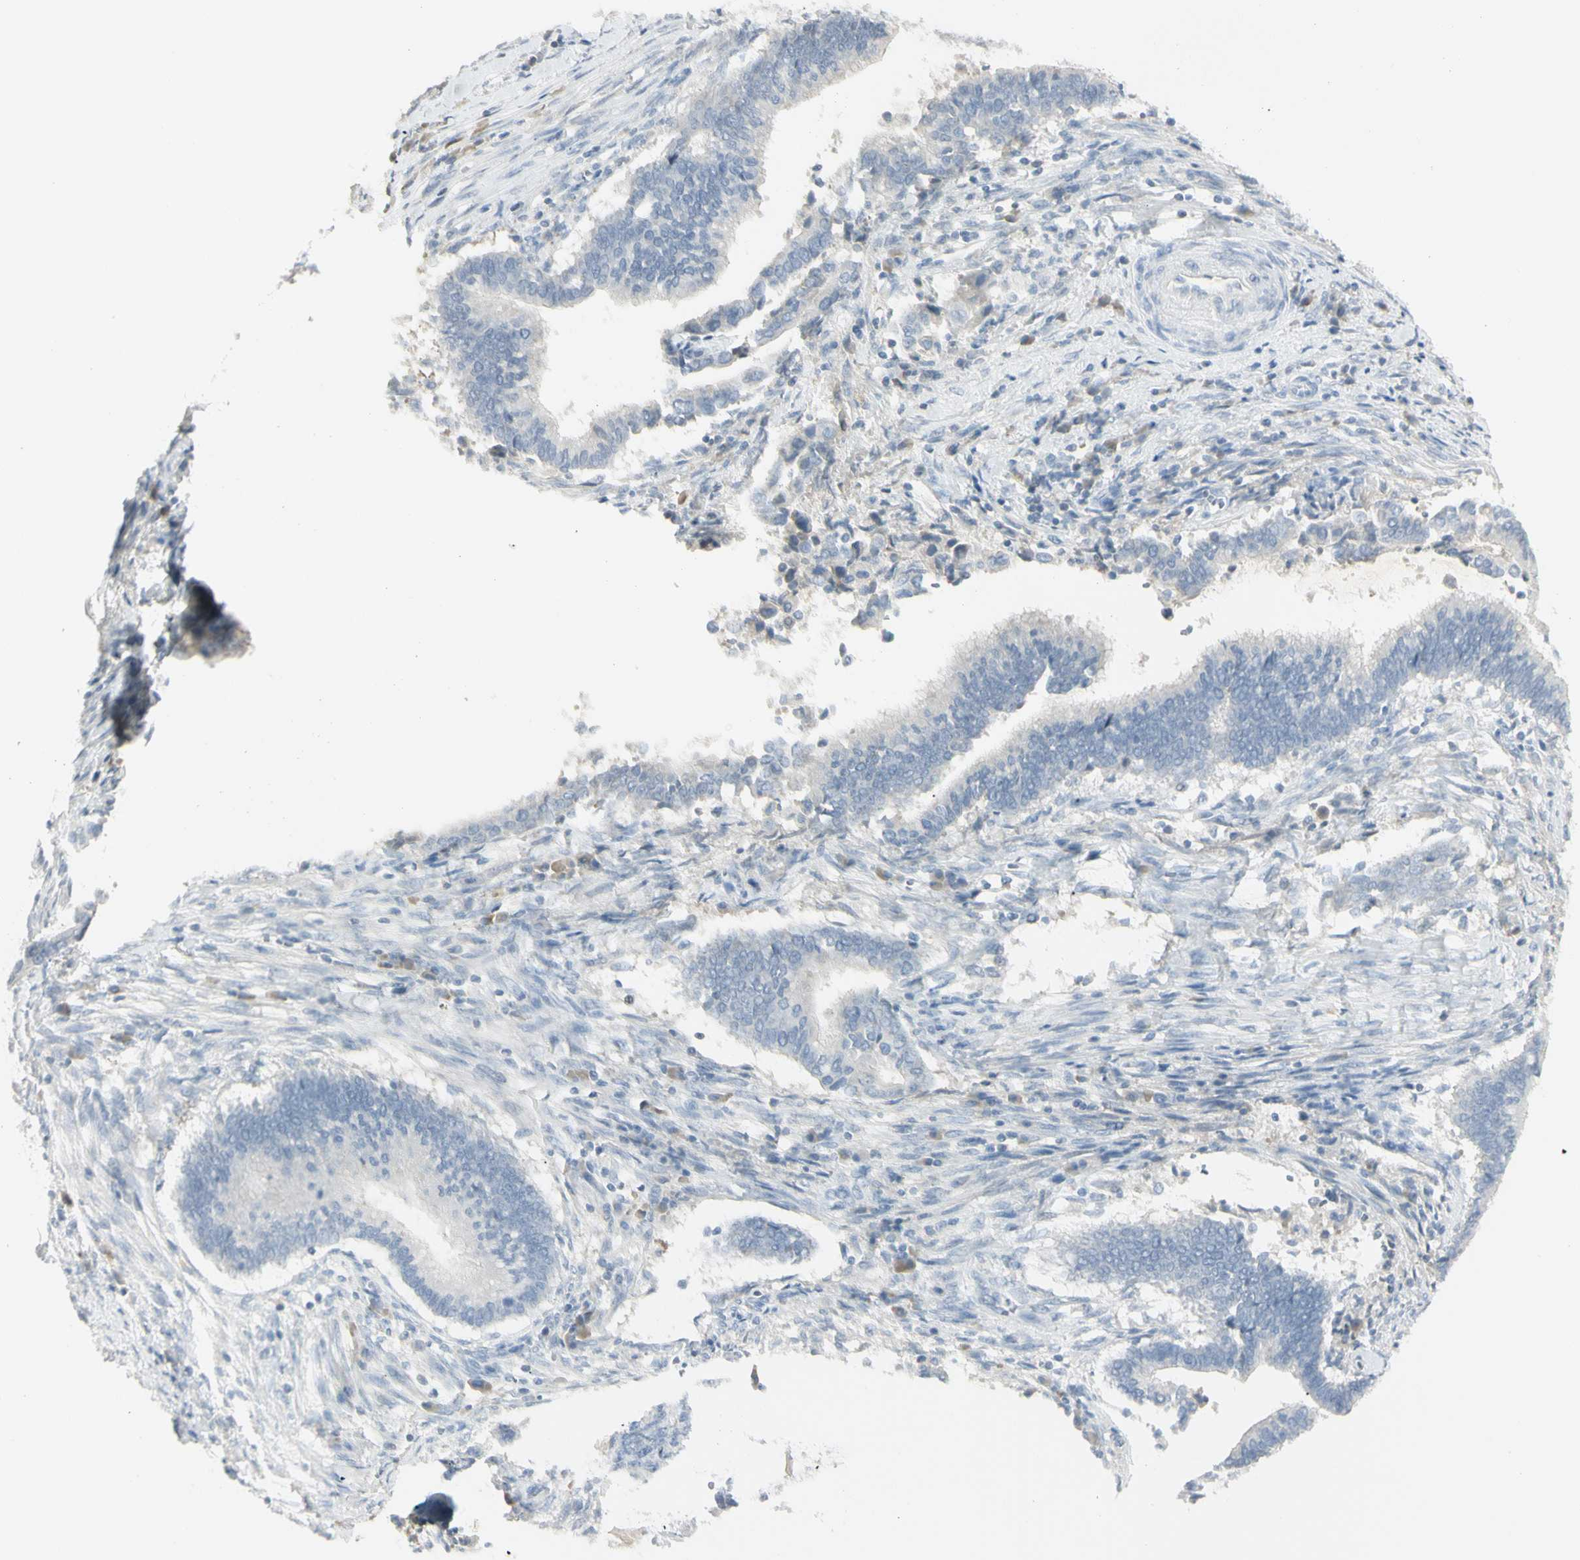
{"staining": {"intensity": "negative", "quantity": "none", "location": "none"}, "tissue": "cervical cancer", "cell_type": "Tumor cells", "image_type": "cancer", "snomed": [{"axis": "morphology", "description": "Adenocarcinoma, NOS"}, {"axis": "topography", "description": "Cervix"}], "caption": "DAB immunohistochemical staining of cervical adenocarcinoma exhibits no significant positivity in tumor cells. (Stains: DAB (3,3'-diaminobenzidine) immunohistochemistry (IHC) with hematoxylin counter stain, Microscopy: brightfield microscopy at high magnification).", "gene": "PIP", "patient": {"sex": "female", "age": 44}}